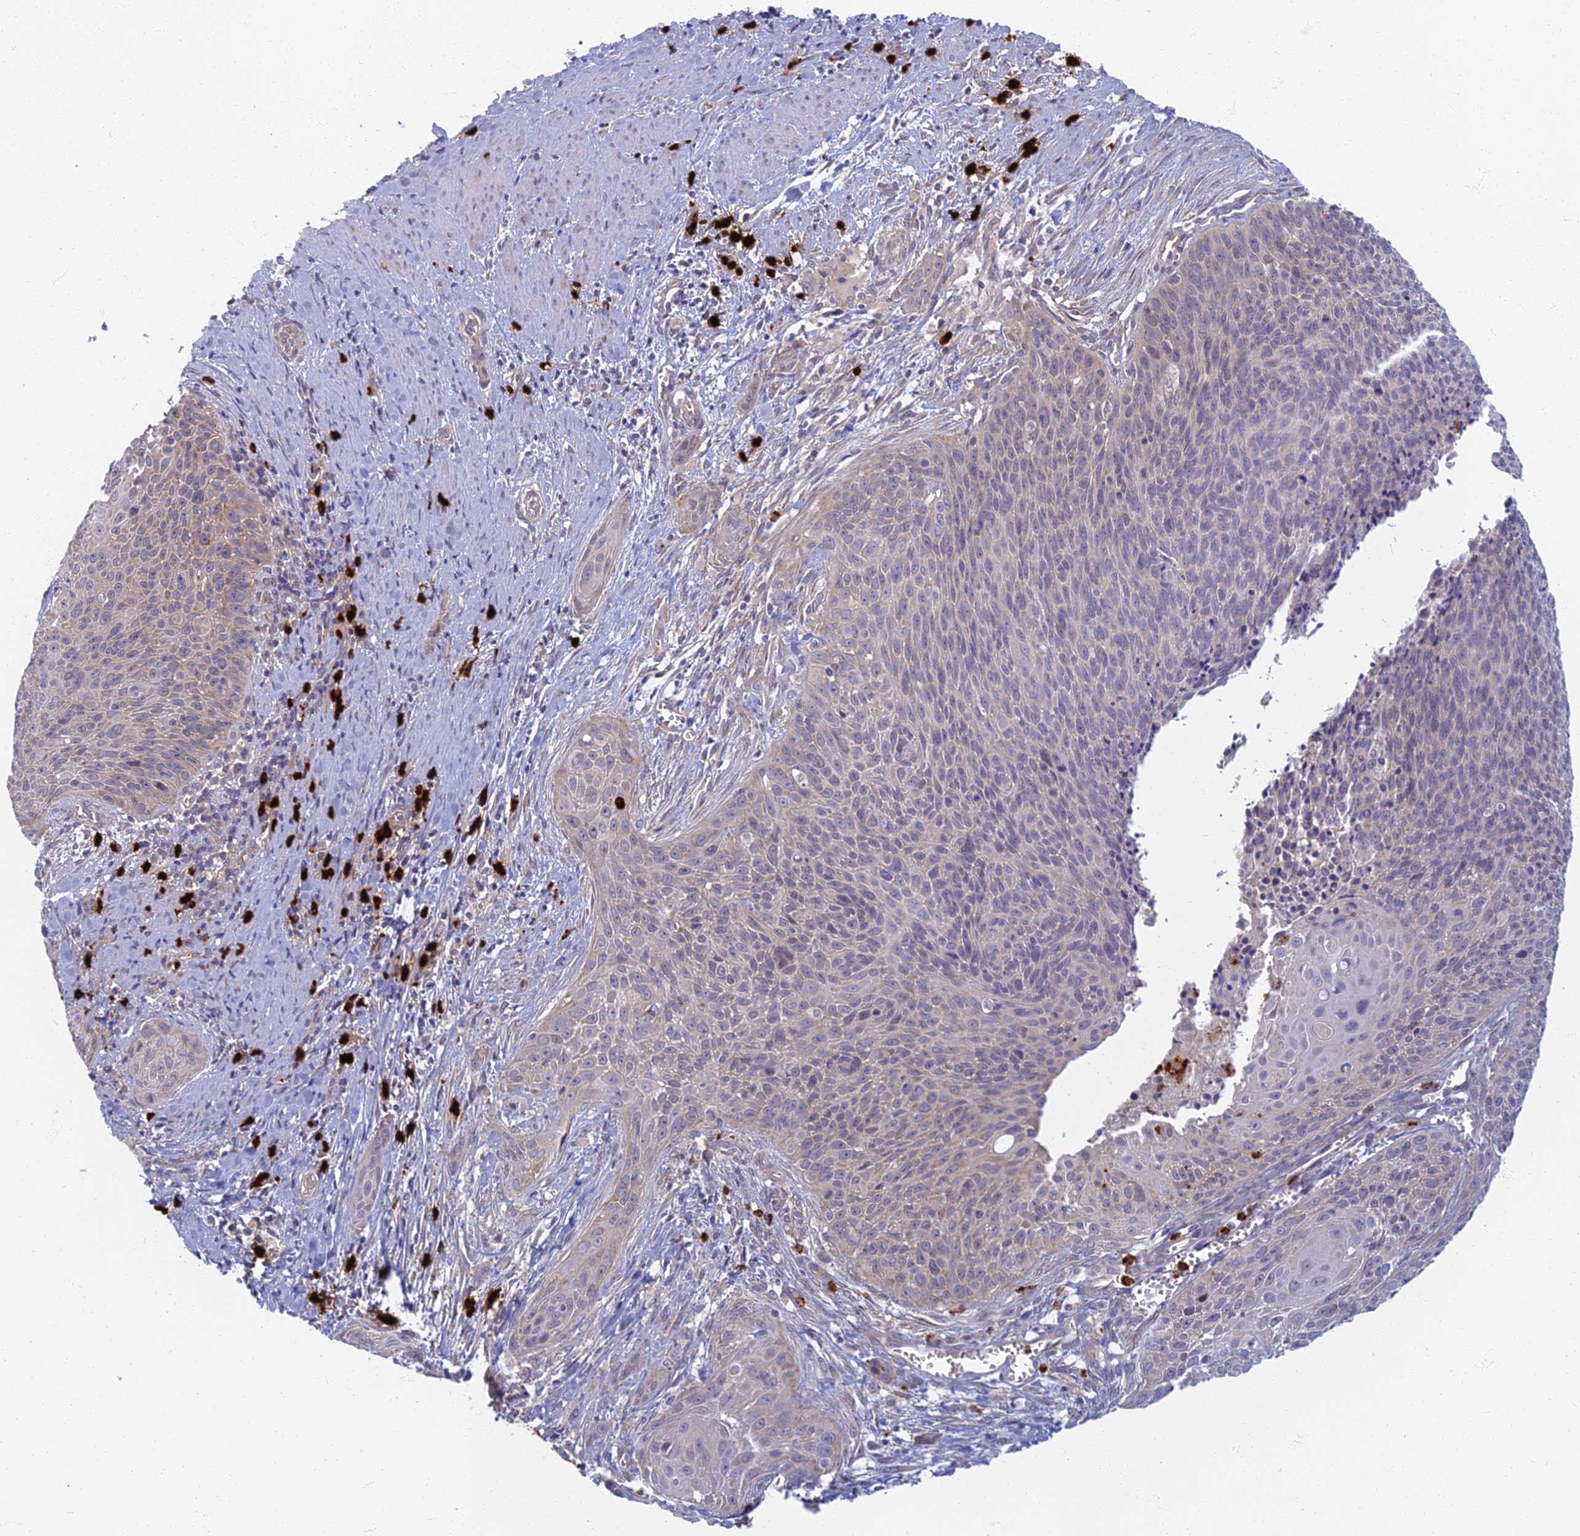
{"staining": {"intensity": "weak", "quantity": "<25%", "location": "cytoplasmic/membranous"}, "tissue": "cervical cancer", "cell_type": "Tumor cells", "image_type": "cancer", "snomed": [{"axis": "morphology", "description": "Squamous cell carcinoma, NOS"}, {"axis": "topography", "description": "Cervix"}], "caption": "Tumor cells are negative for brown protein staining in squamous cell carcinoma (cervical).", "gene": "PROX2", "patient": {"sex": "female", "age": 55}}